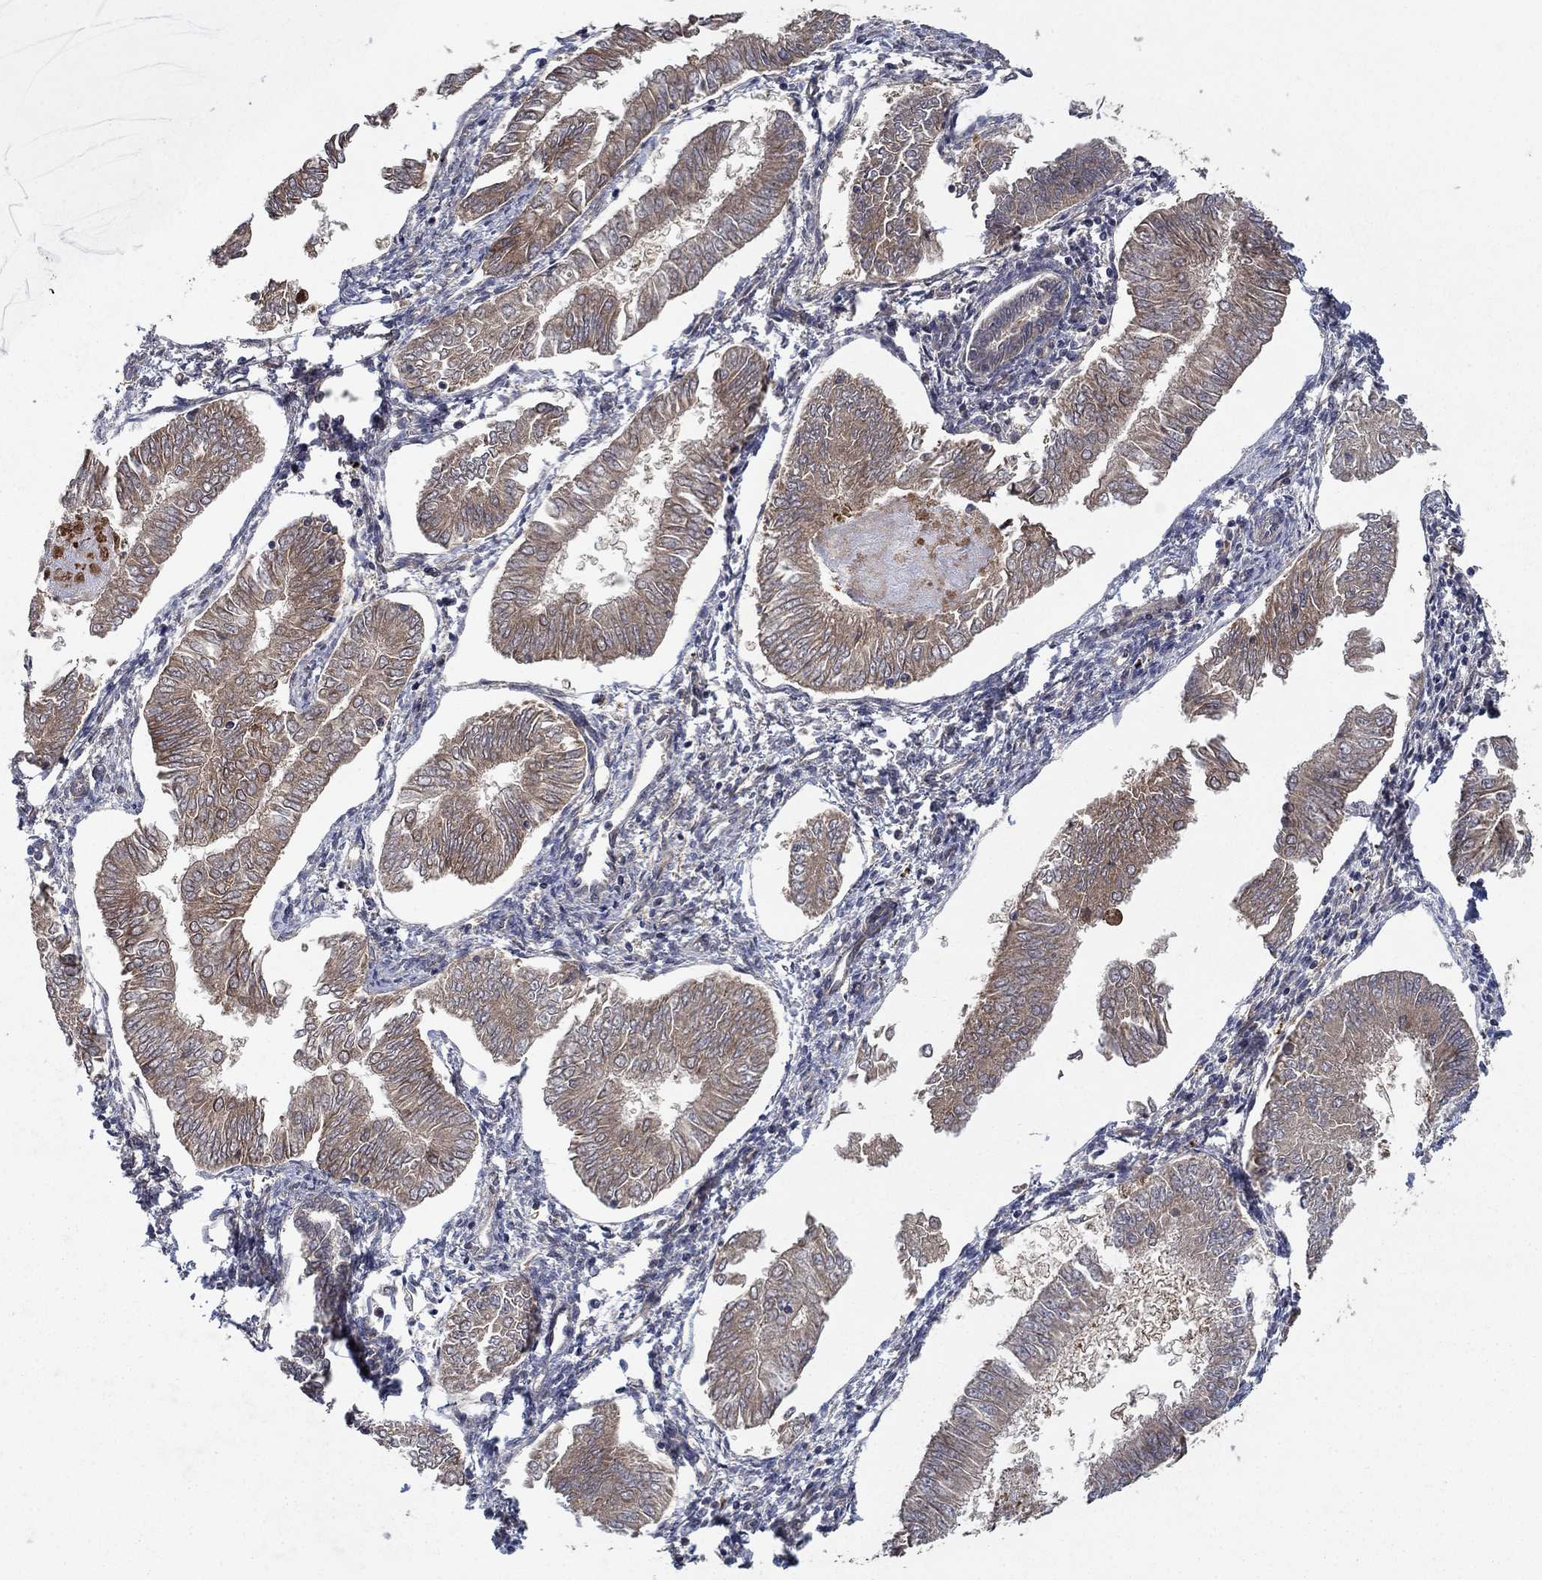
{"staining": {"intensity": "moderate", "quantity": "25%-75%", "location": "cytoplasmic/membranous"}, "tissue": "endometrial cancer", "cell_type": "Tumor cells", "image_type": "cancer", "snomed": [{"axis": "morphology", "description": "Adenocarcinoma, NOS"}, {"axis": "topography", "description": "Endometrium"}], "caption": "Endometrial adenocarcinoma was stained to show a protein in brown. There is medium levels of moderate cytoplasmic/membranous positivity in about 25%-75% of tumor cells. (DAB (3,3'-diaminobenzidine) = brown stain, brightfield microscopy at high magnification).", "gene": "PRICKLE4", "patient": {"sex": "female", "age": 53}}